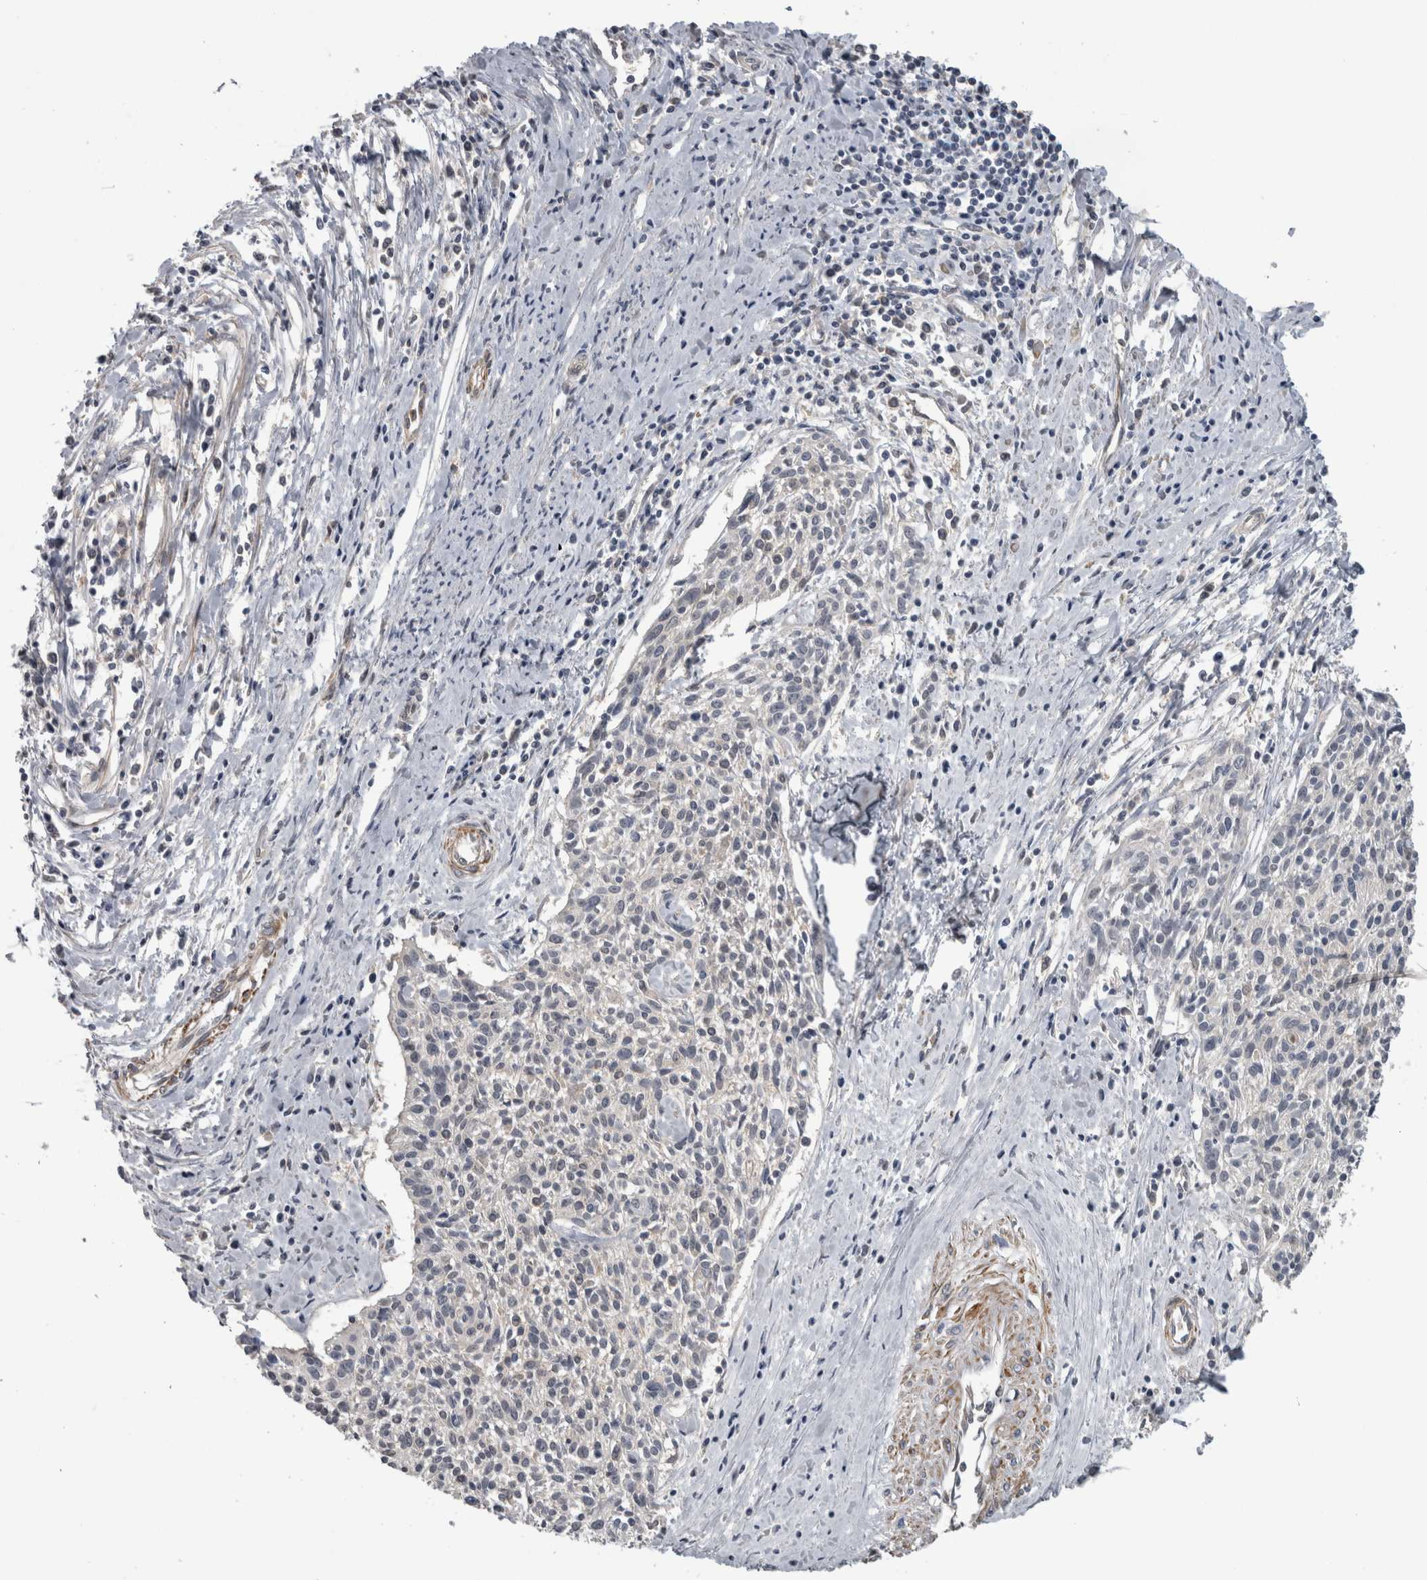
{"staining": {"intensity": "negative", "quantity": "none", "location": "none"}, "tissue": "cervical cancer", "cell_type": "Tumor cells", "image_type": "cancer", "snomed": [{"axis": "morphology", "description": "Squamous cell carcinoma, NOS"}, {"axis": "topography", "description": "Cervix"}], "caption": "IHC photomicrograph of human cervical cancer stained for a protein (brown), which demonstrates no staining in tumor cells.", "gene": "NAPRT", "patient": {"sex": "female", "age": 51}}